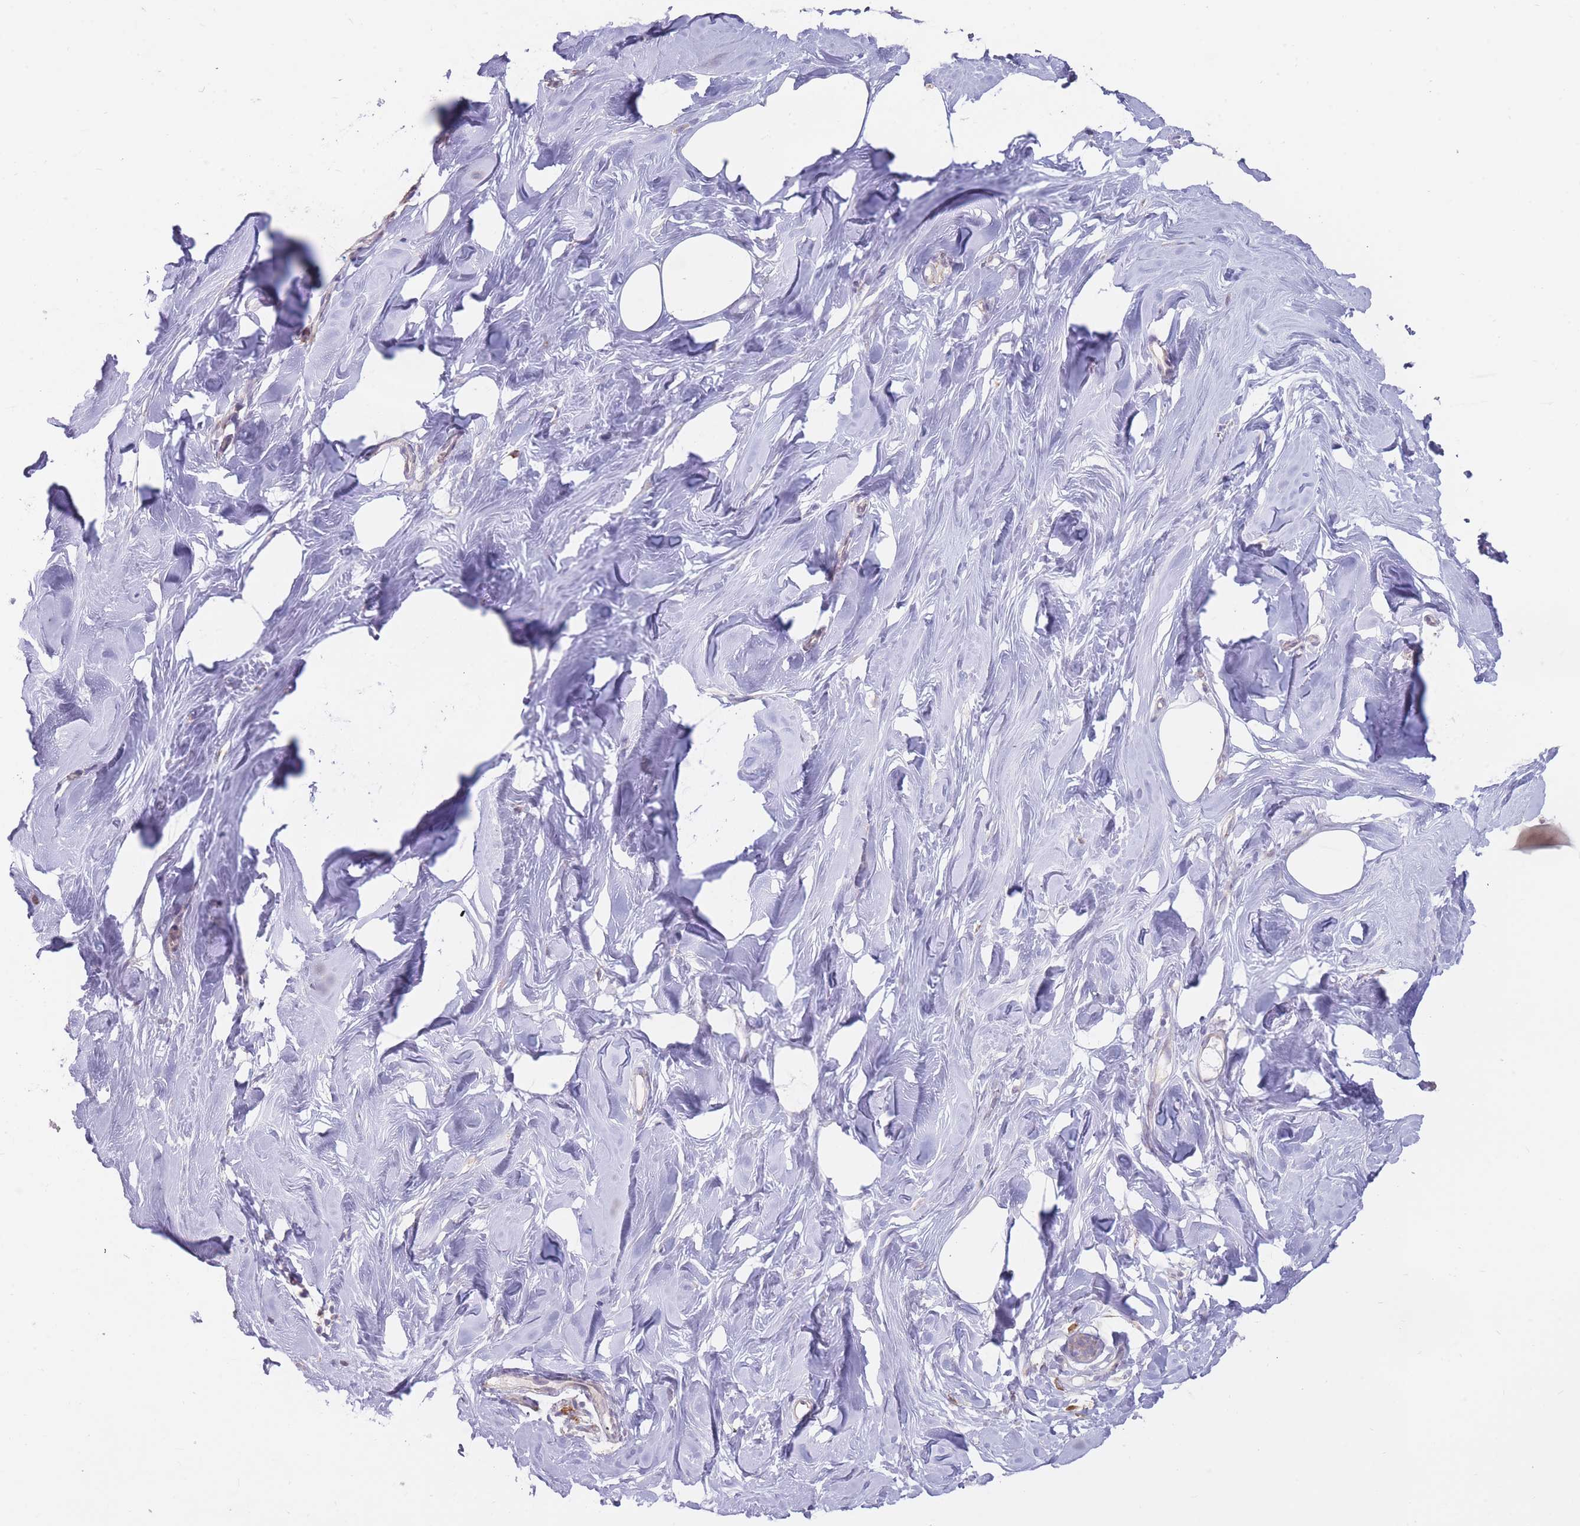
{"staining": {"intensity": "negative", "quantity": "none", "location": "none"}, "tissue": "breast", "cell_type": "Adipocytes", "image_type": "normal", "snomed": [{"axis": "morphology", "description": "Normal tissue, NOS"}, {"axis": "topography", "description": "Breast"}], "caption": "Protein analysis of normal breast shows no significant positivity in adipocytes. (Brightfield microscopy of DAB IHC at high magnification).", "gene": "TRAPPC5", "patient": {"sex": "female", "age": 27}}